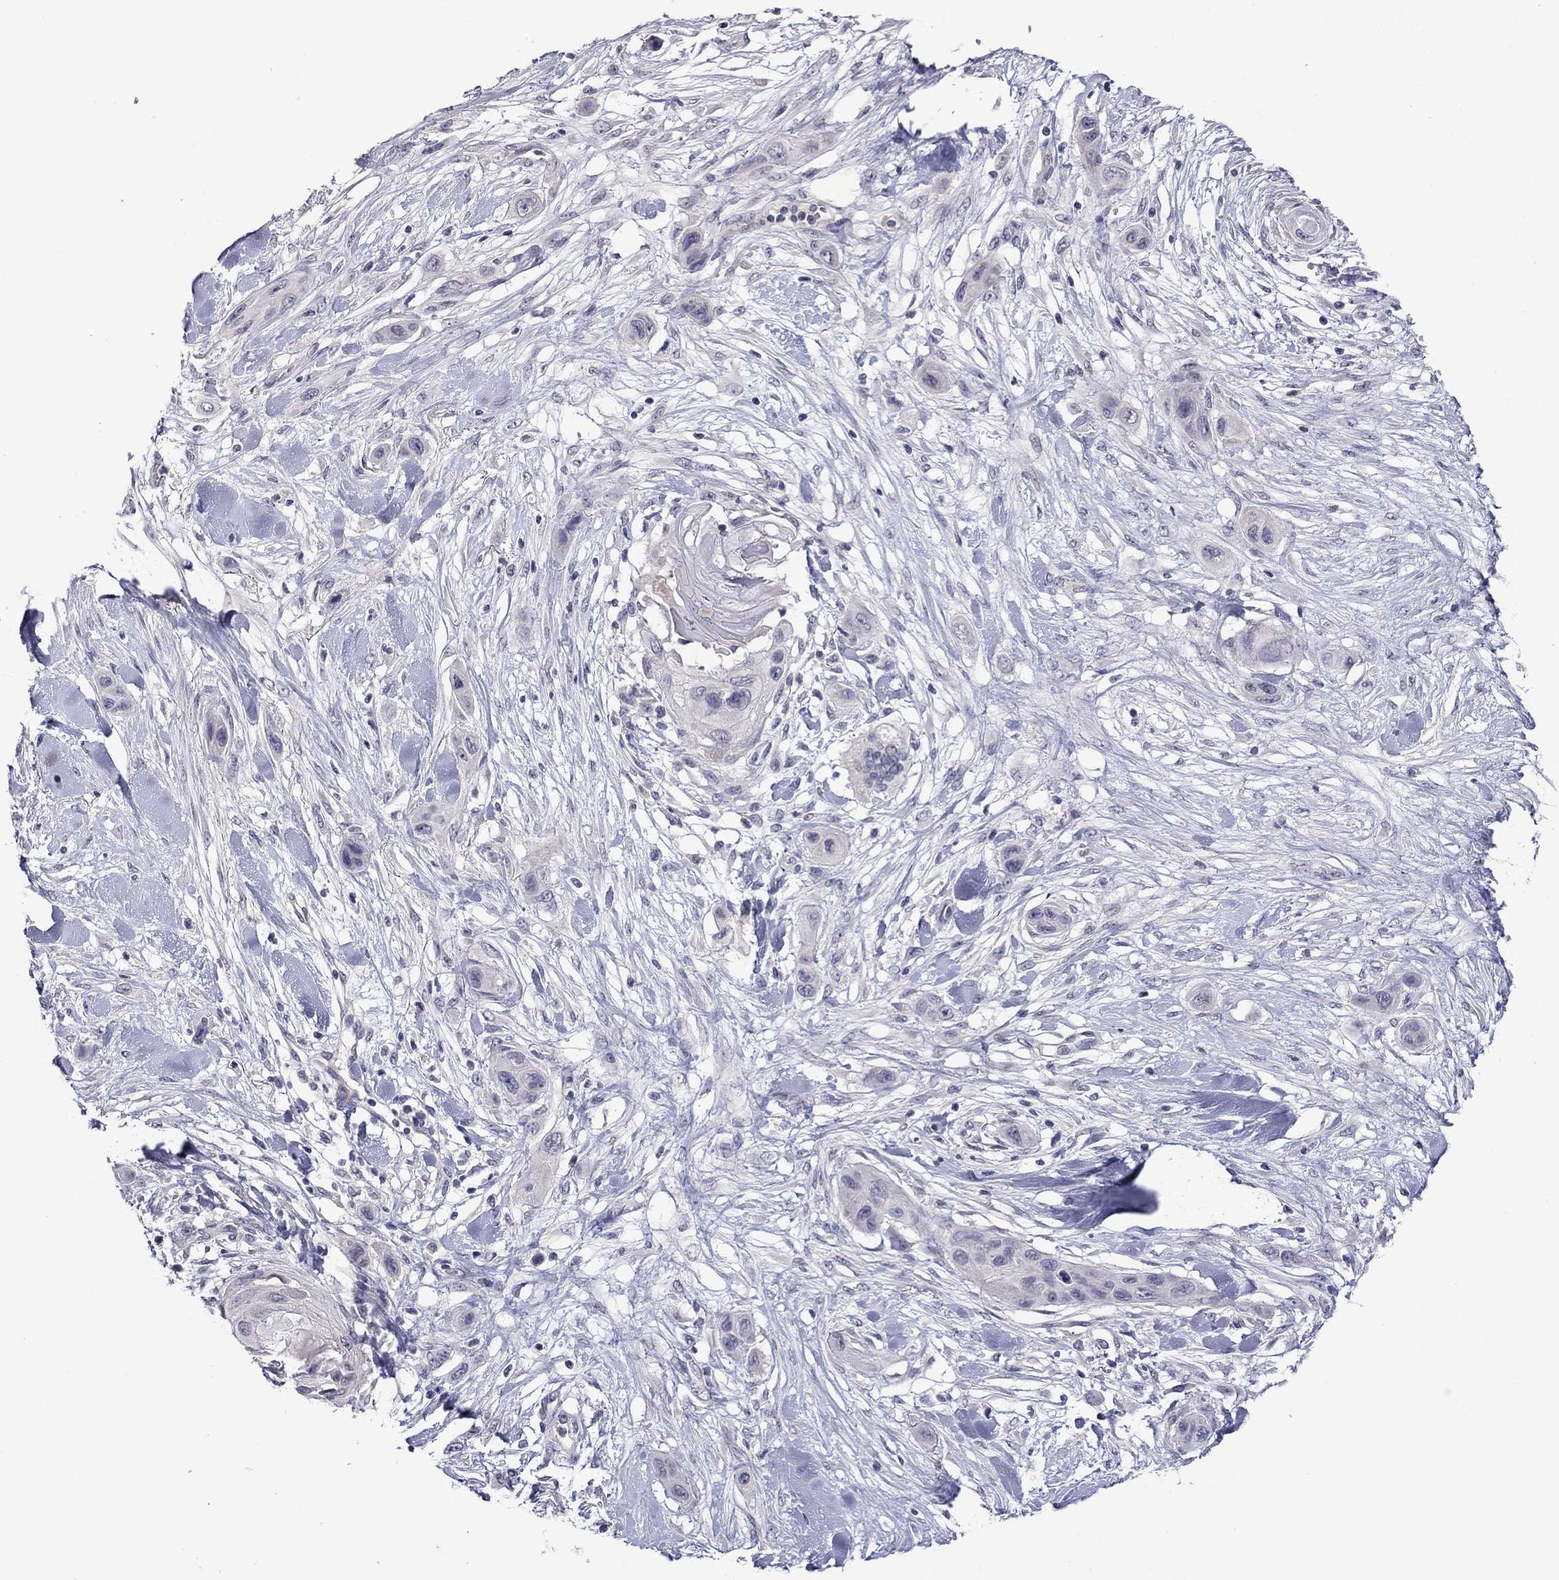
{"staining": {"intensity": "negative", "quantity": "none", "location": "none"}, "tissue": "skin cancer", "cell_type": "Tumor cells", "image_type": "cancer", "snomed": [{"axis": "morphology", "description": "Squamous cell carcinoma, NOS"}, {"axis": "topography", "description": "Skin"}], "caption": "This photomicrograph is of skin squamous cell carcinoma stained with immunohistochemistry (IHC) to label a protein in brown with the nuclei are counter-stained blue. There is no positivity in tumor cells. Nuclei are stained in blue.", "gene": "STAR", "patient": {"sex": "male", "age": 79}}